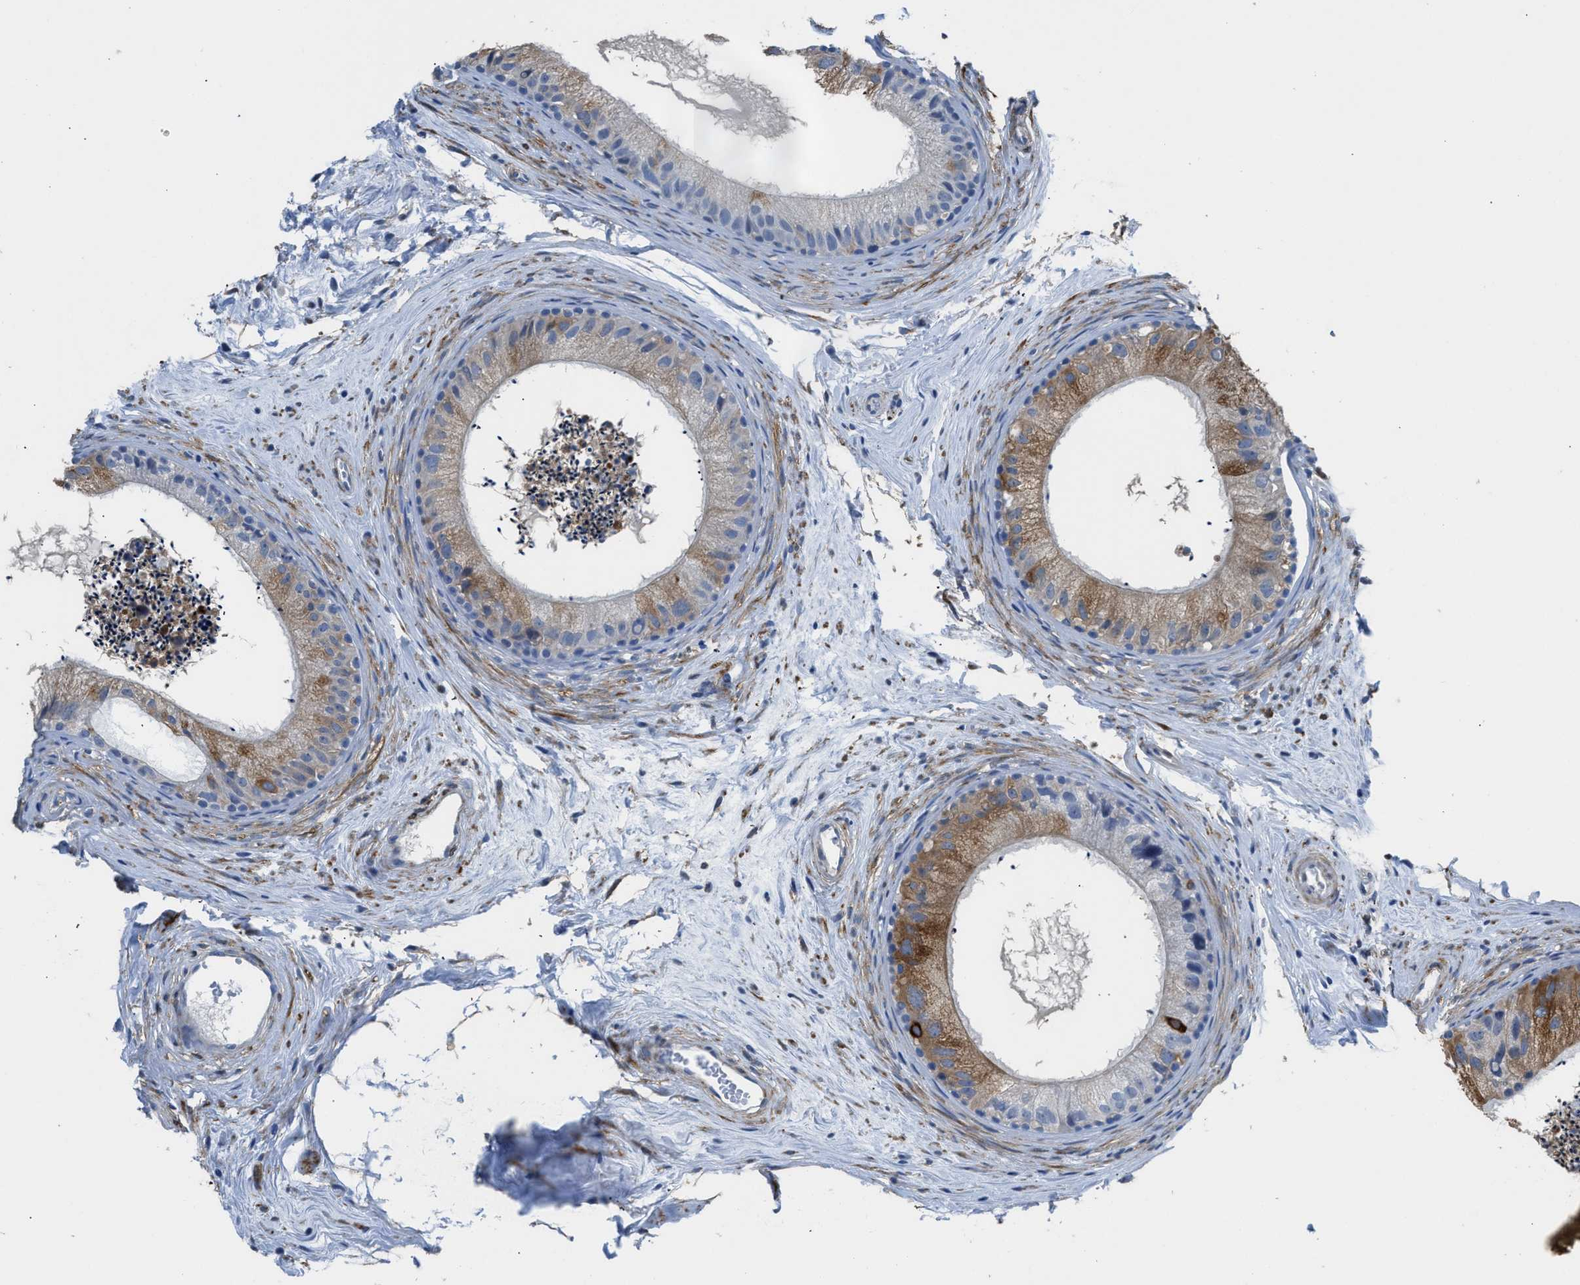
{"staining": {"intensity": "moderate", "quantity": "25%-75%", "location": "cytoplasmic/membranous"}, "tissue": "epididymis", "cell_type": "Glandular cells", "image_type": "normal", "snomed": [{"axis": "morphology", "description": "Normal tissue, NOS"}, {"axis": "topography", "description": "Epididymis"}], "caption": "Benign epididymis displays moderate cytoplasmic/membranous expression in approximately 25%-75% of glandular cells, visualized by immunohistochemistry.", "gene": "ZSWIM5", "patient": {"sex": "male", "age": 56}}